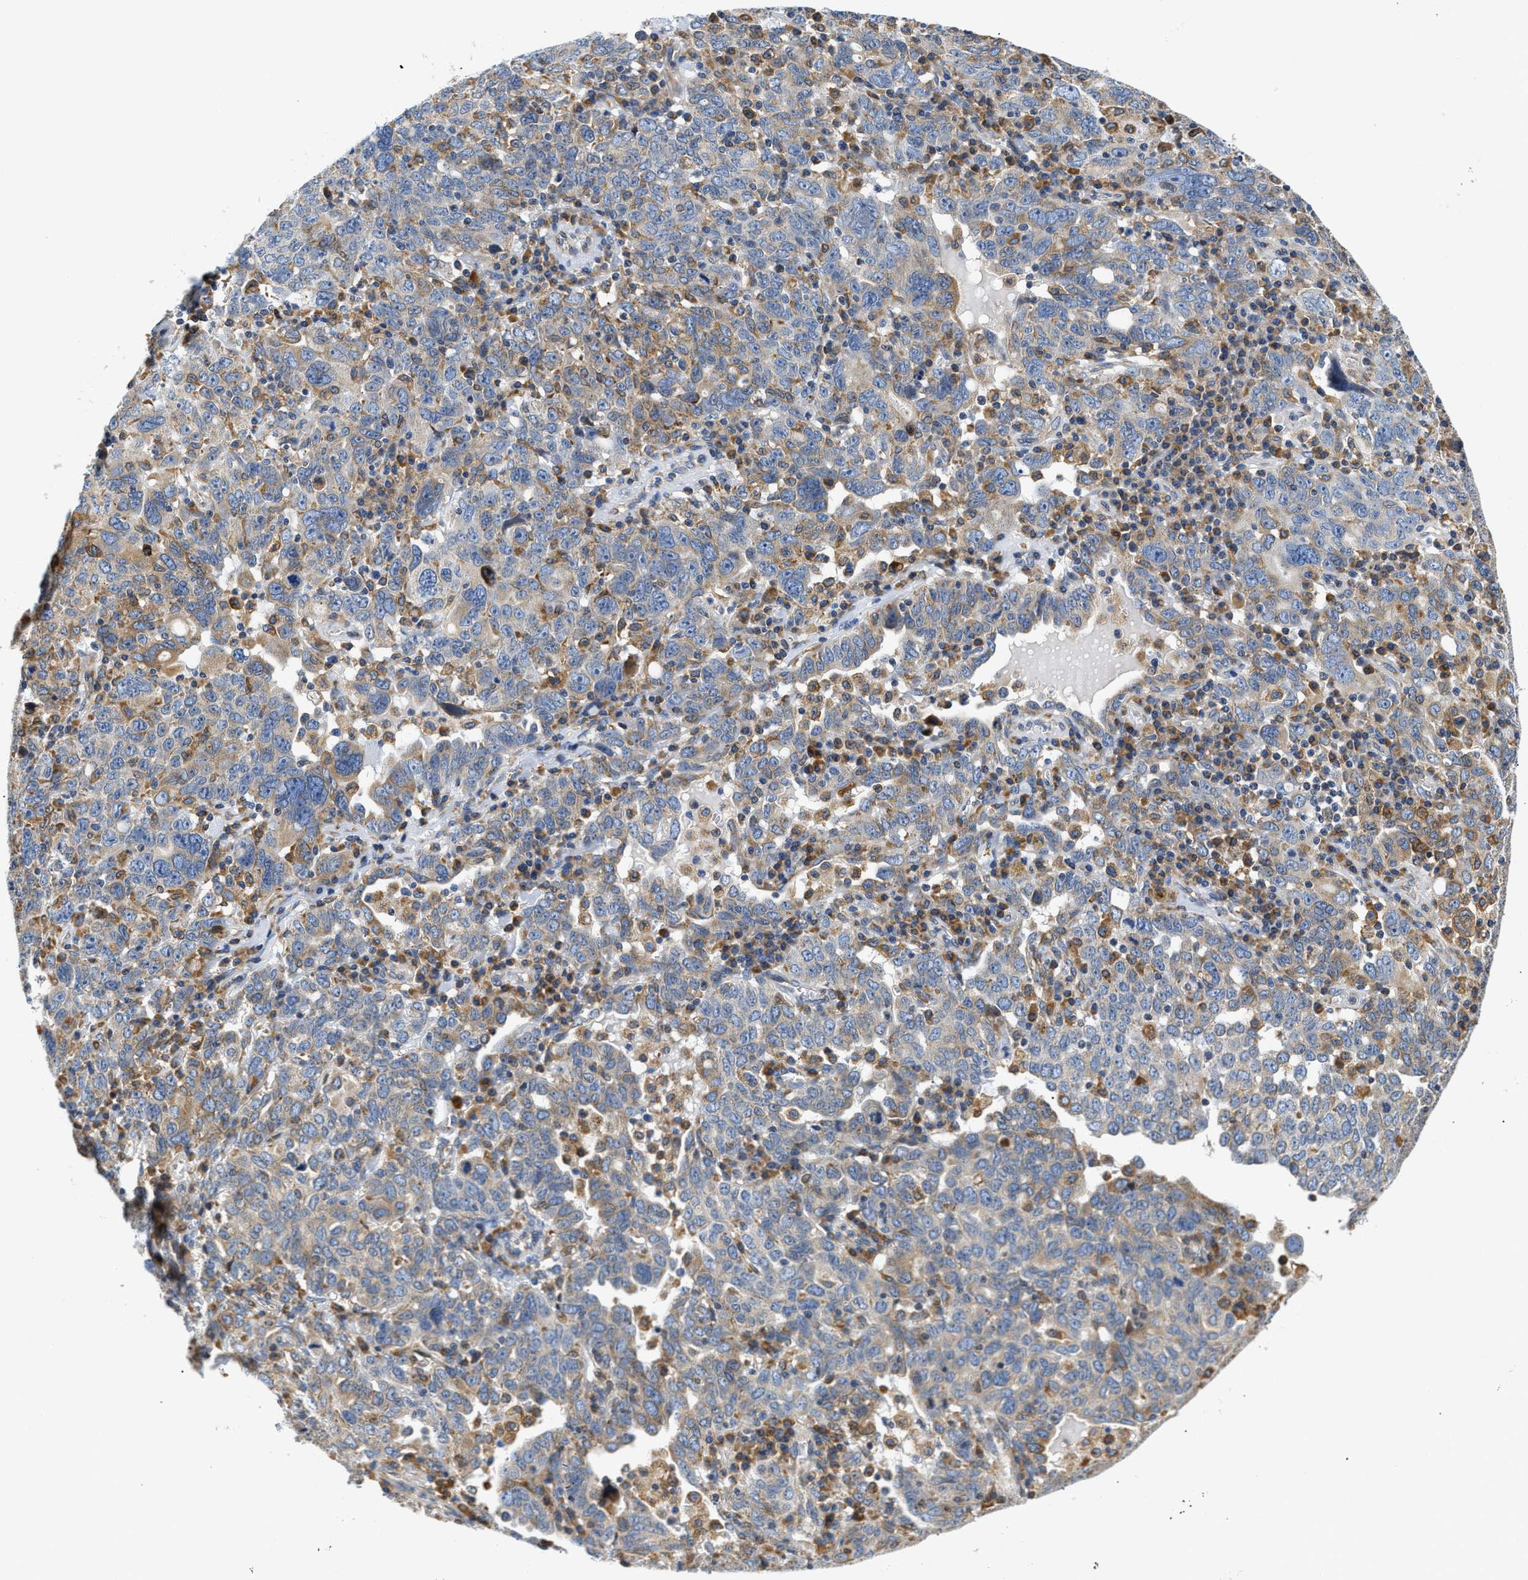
{"staining": {"intensity": "moderate", "quantity": "25%-75%", "location": "cytoplasmic/membranous"}, "tissue": "ovarian cancer", "cell_type": "Tumor cells", "image_type": "cancer", "snomed": [{"axis": "morphology", "description": "Carcinoma, endometroid"}, {"axis": "topography", "description": "Ovary"}], "caption": "Immunohistochemistry (IHC) (DAB (3,3'-diaminobenzidine)) staining of human ovarian endometroid carcinoma displays moderate cytoplasmic/membranous protein expression in about 25%-75% of tumor cells.", "gene": "HDHD3", "patient": {"sex": "female", "age": 62}}